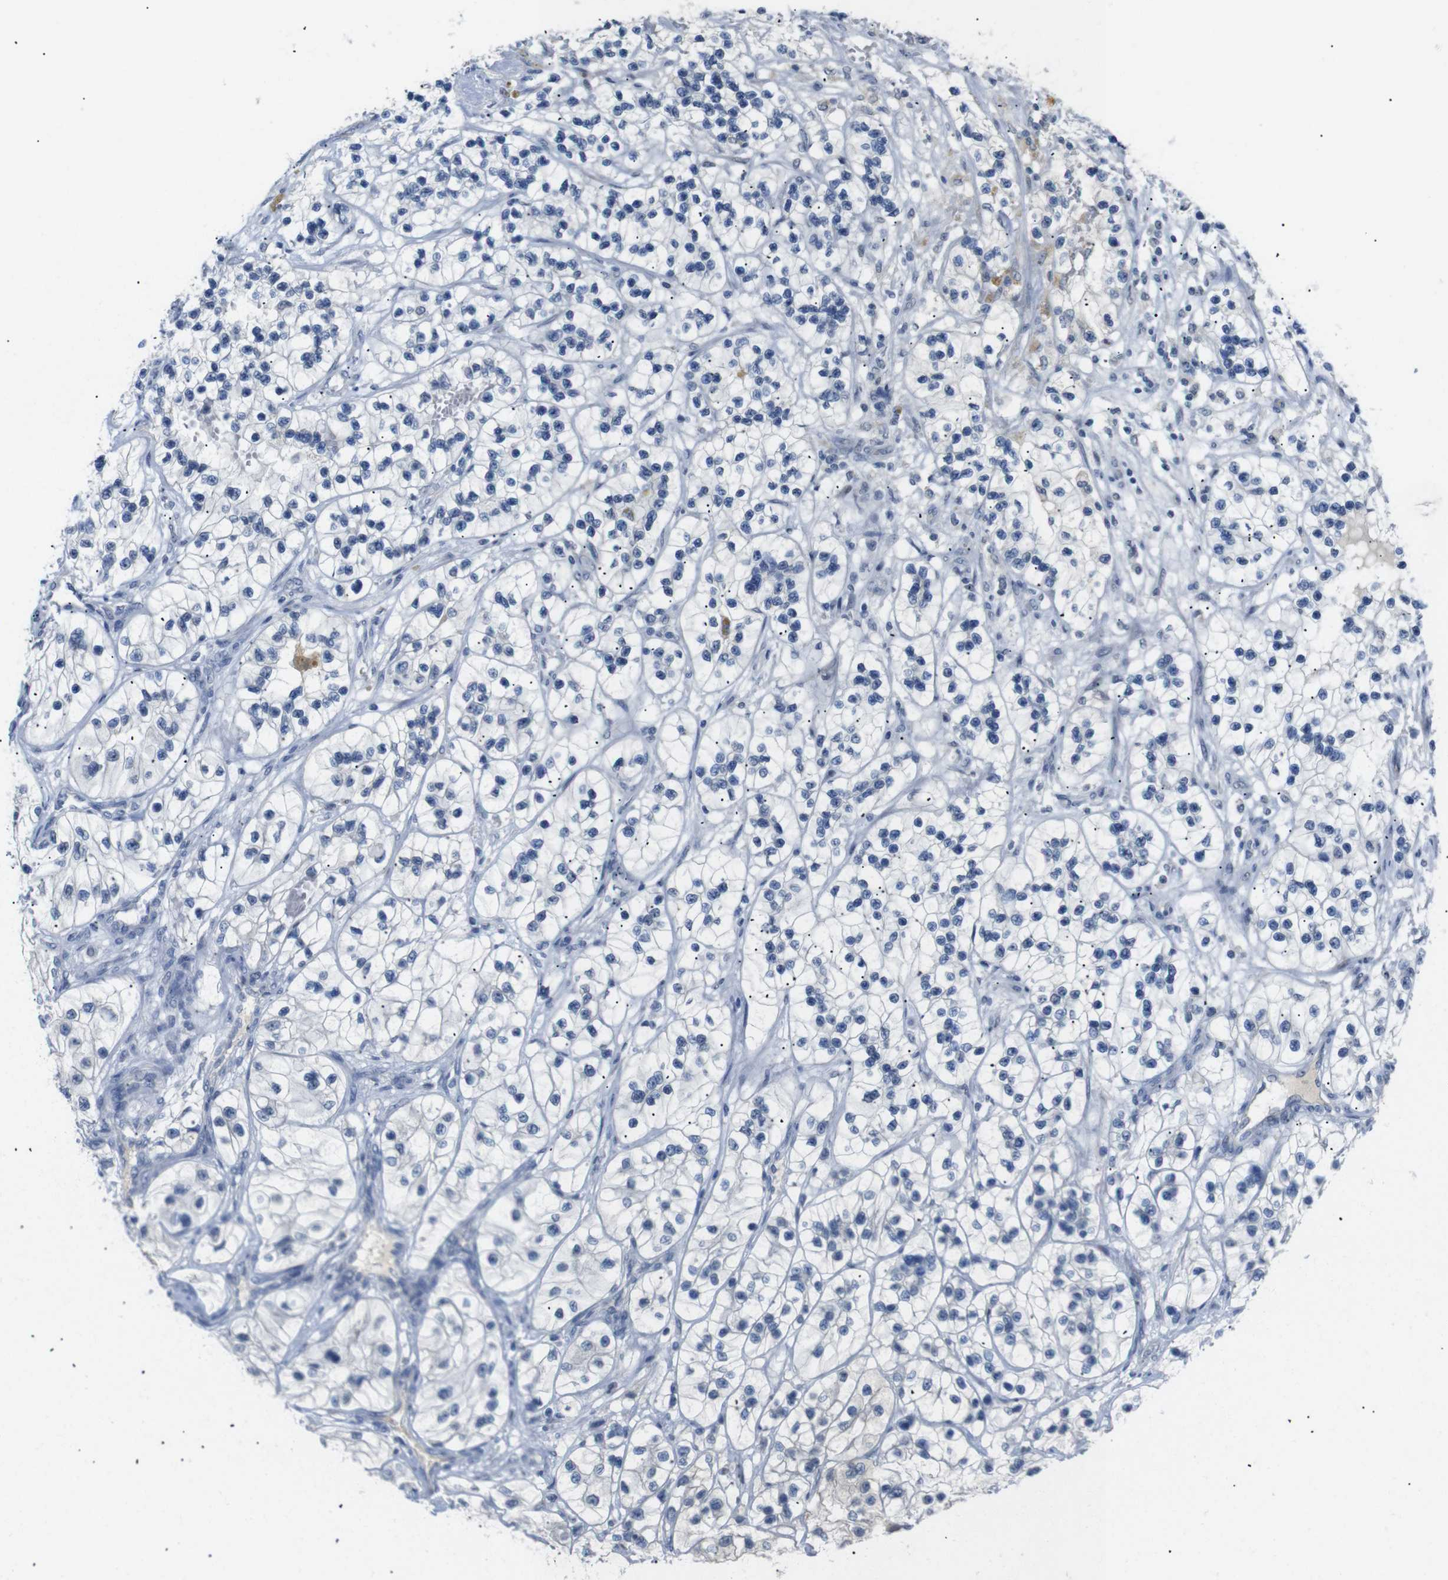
{"staining": {"intensity": "negative", "quantity": "none", "location": "none"}, "tissue": "renal cancer", "cell_type": "Tumor cells", "image_type": "cancer", "snomed": [{"axis": "morphology", "description": "Adenocarcinoma, NOS"}, {"axis": "topography", "description": "Kidney"}], "caption": "The micrograph reveals no staining of tumor cells in adenocarcinoma (renal).", "gene": "CHRM5", "patient": {"sex": "female", "age": 57}}